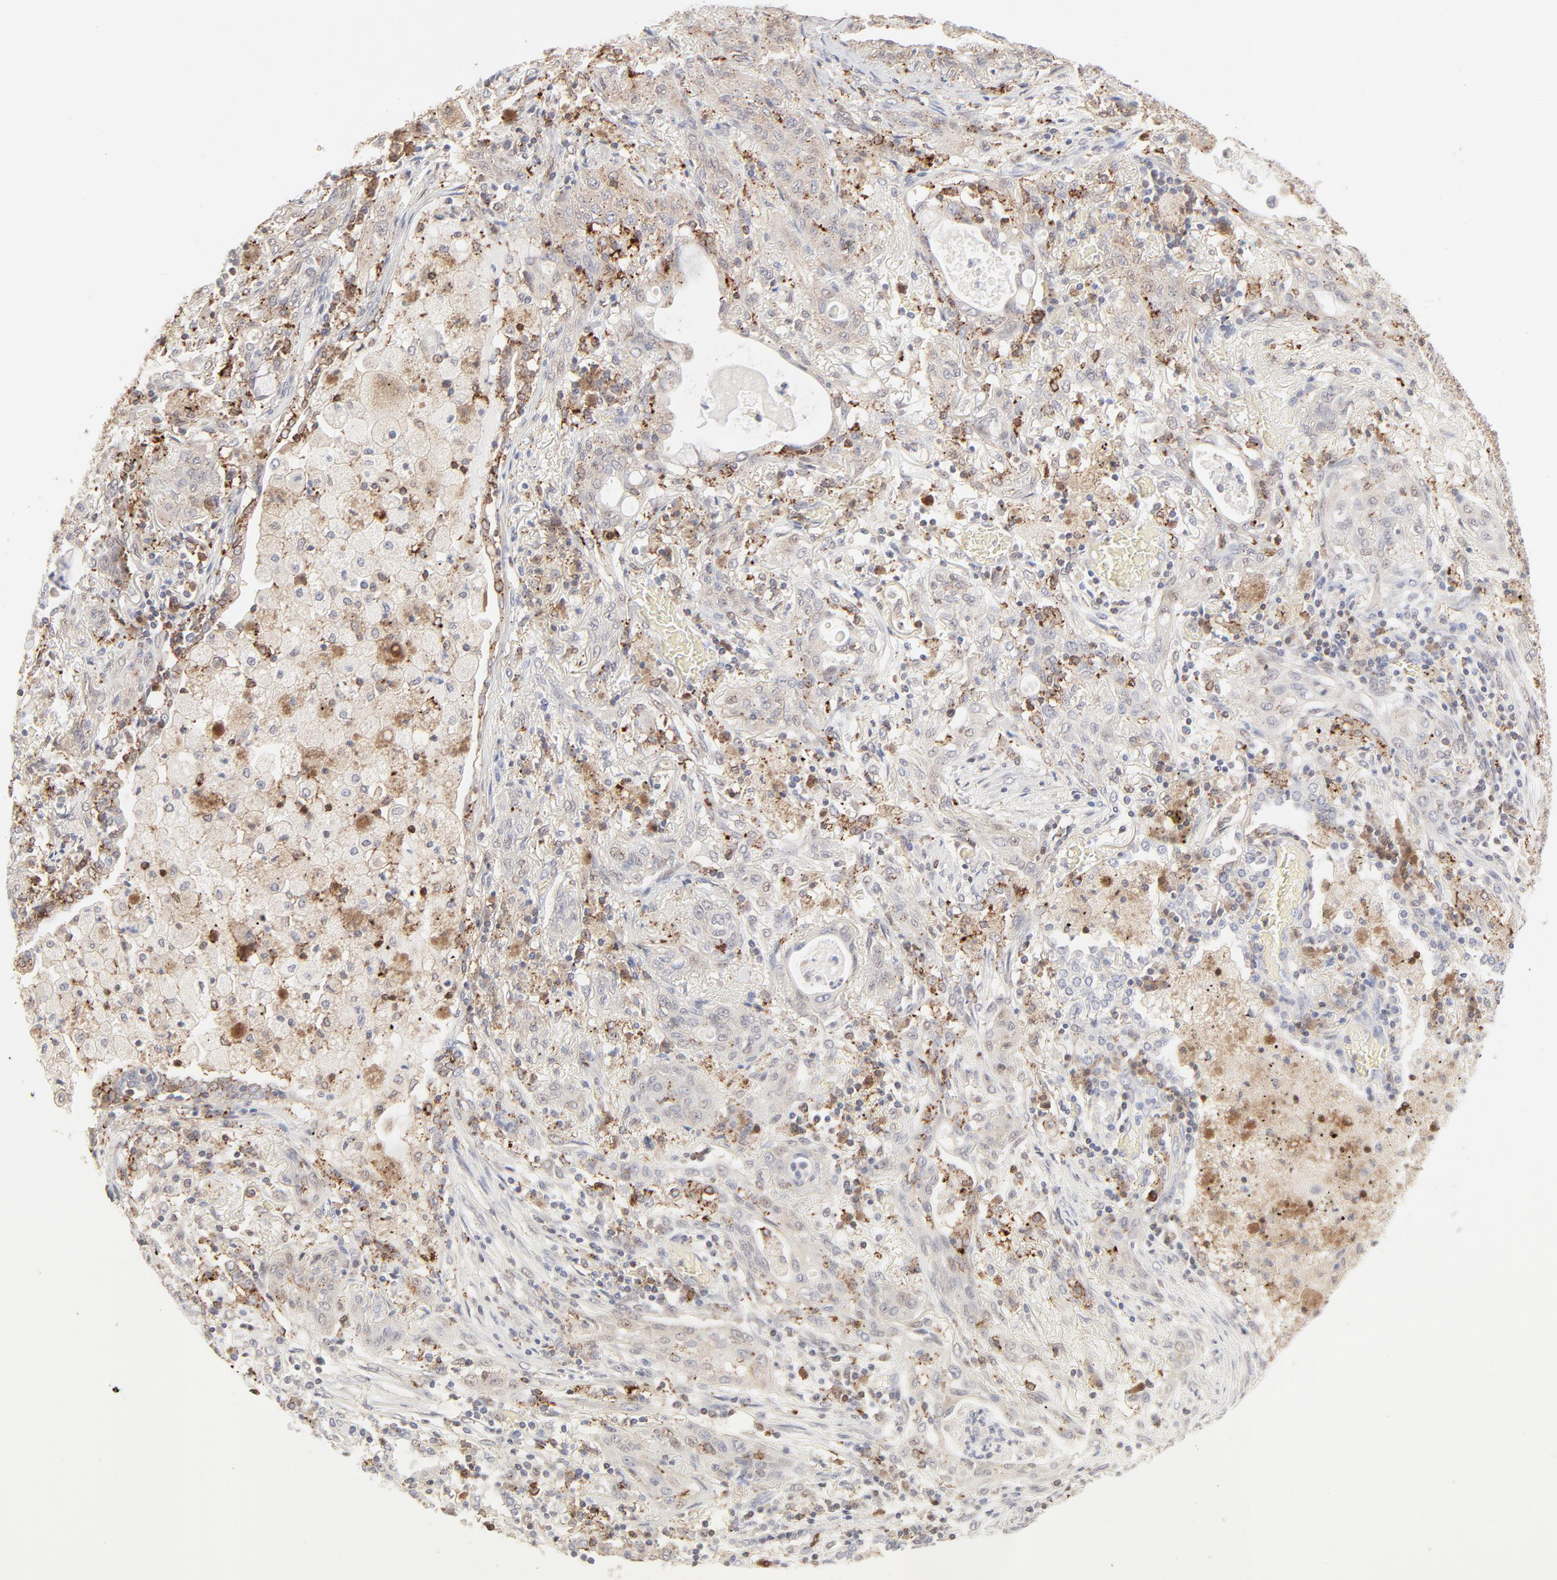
{"staining": {"intensity": "negative", "quantity": "none", "location": "none"}, "tissue": "lung cancer", "cell_type": "Tumor cells", "image_type": "cancer", "snomed": [{"axis": "morphology", "description": "Squamous cell carcinoma, NOS"}, {"axis": "topography", "description": "Lung"}], "caption": "Protein analysis of lung cancer reveals no significant positivity in tumor cells.", "gene": "CDK6", "patient": {"sex": "female", "age": 47}}